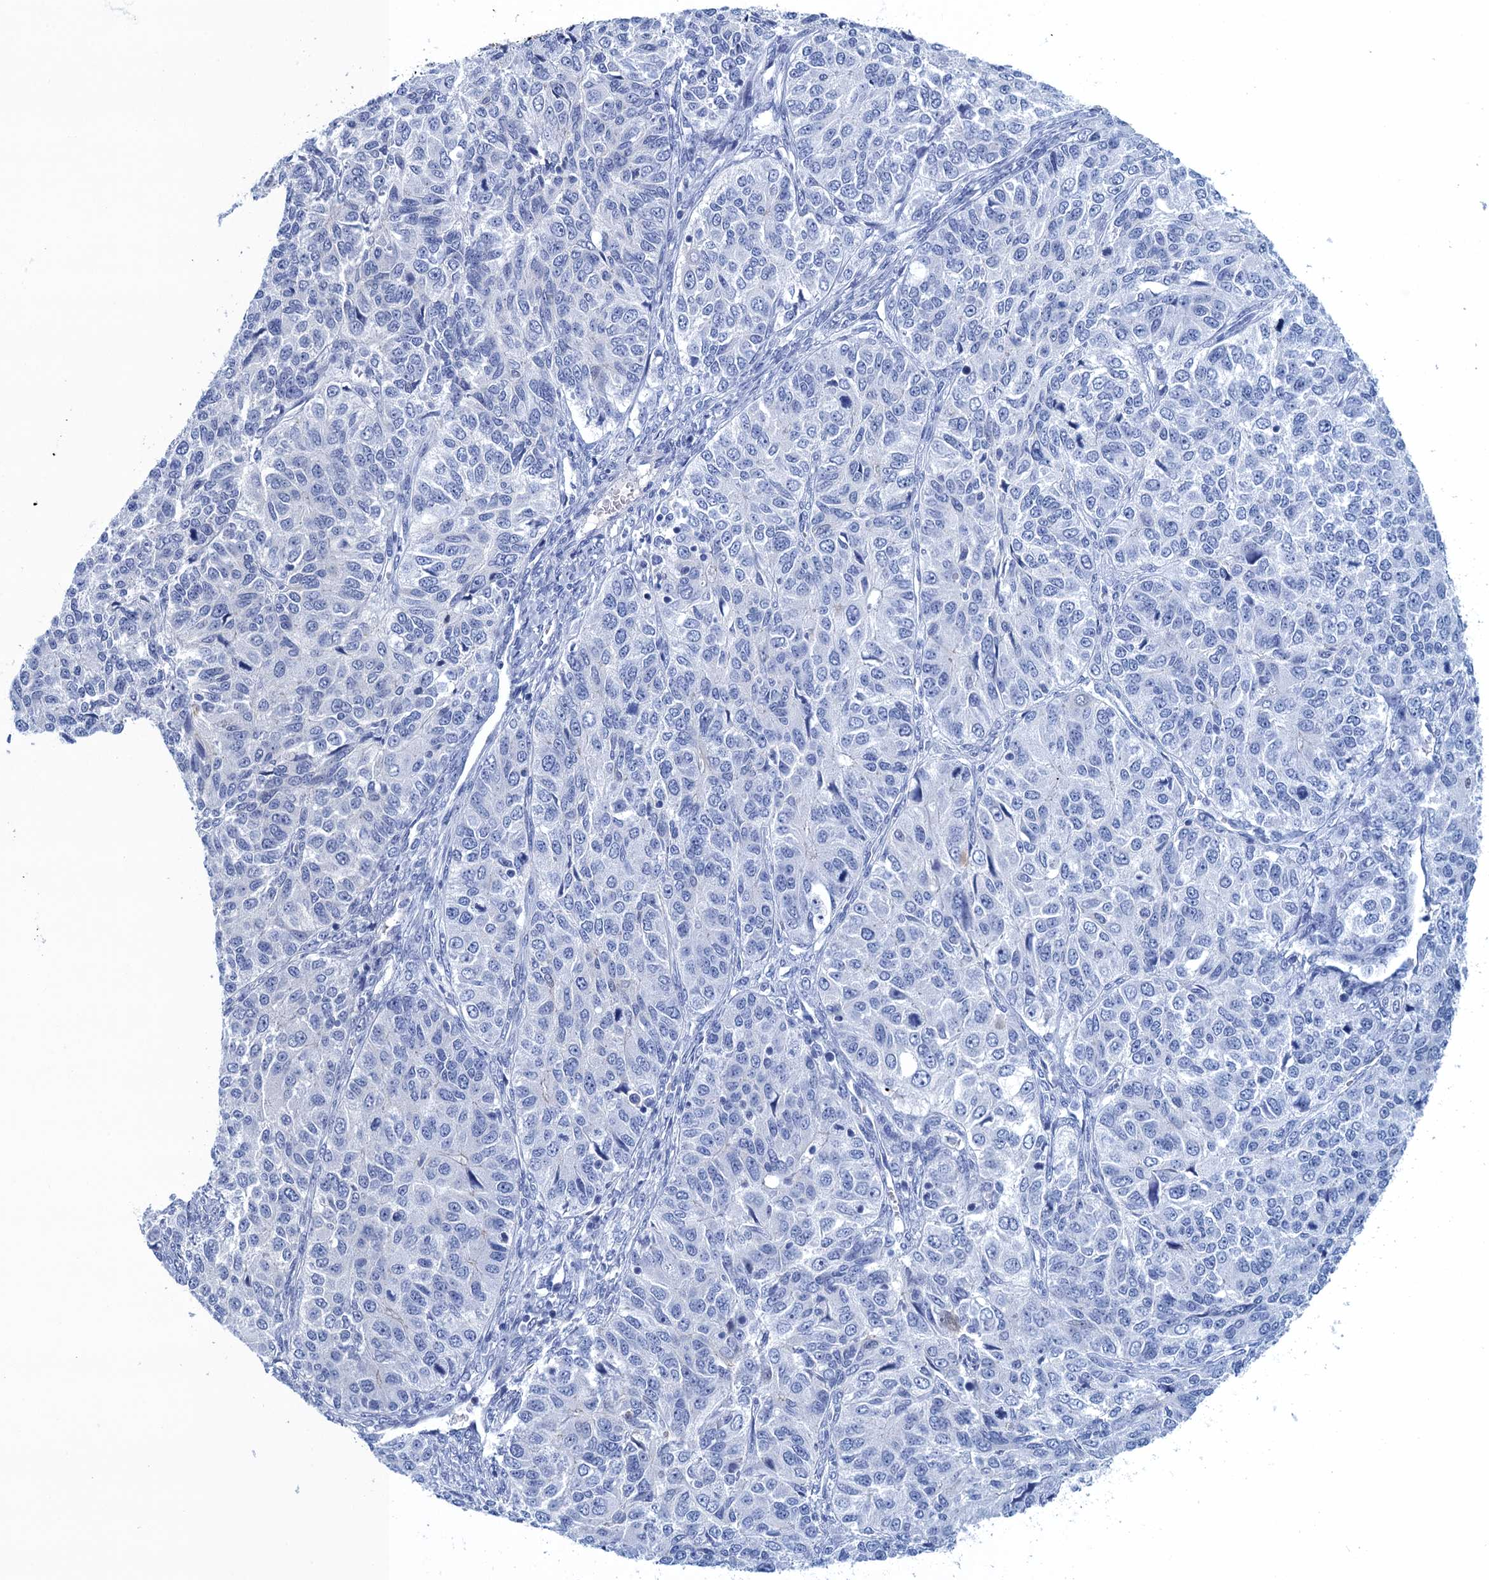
{"staining": {"intensity": "negative", "quantity": "none", "location": "none"}, "tissue": "ovarian cancer", "cell_type": "Tumor cells", "image_type": "cancer", "snomed": [{"axis": "morphology", "description": "Carcinoma, endometroid"}, {"axis": "topography", "description": "Ovary"}], "caption": "DAB immunohistochemical staining of human ovarian cancer displays no significant positivity in tumor cells.", "gene": "CALML5", "patient": {"sex": "female", "age": 51}}